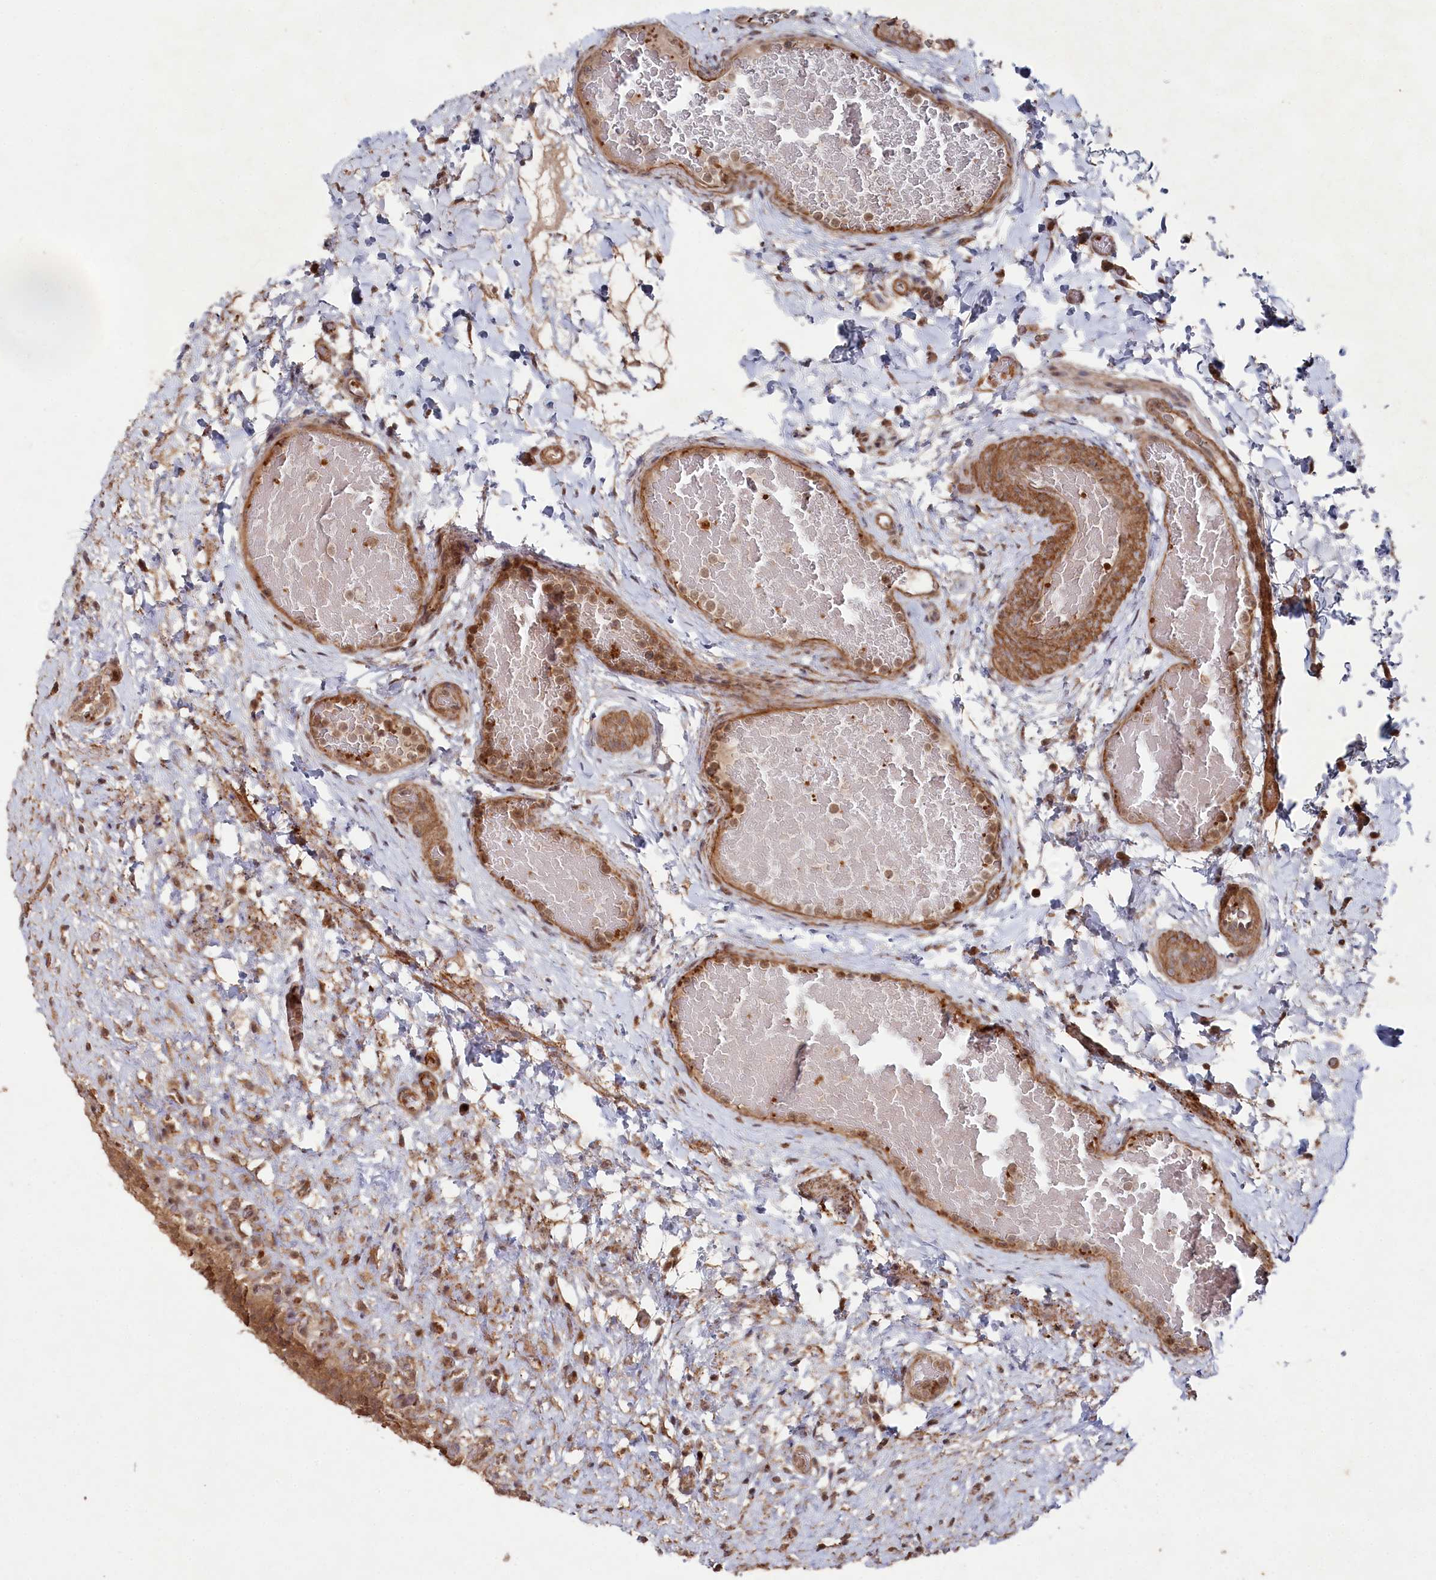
{"staining": {"intensity": "moderate", "quantity": ">75%", "location": "cytoplasmic/membranous"}, "tissue": "urinary bladder", "cell_type": "Urothelial cells", "image_type": "normal", "snomed": [{"axis": "morphology", "description": "Normal tissue, NOS"}, {"axis": "topography", "description": "Urinary bladder"}], "caption": "Urinary bladder stained with immunohistochemistry (IHC) demonstrates moderate cytoplasmic/membranous staining in about >75% of urothelial cells. Immunohistochemistry (ihc) stains the protein of interest in brown and the nuclei are stained blue.", "gene": "BORCS7", "patient": {"sex": "female", "age": 27}}